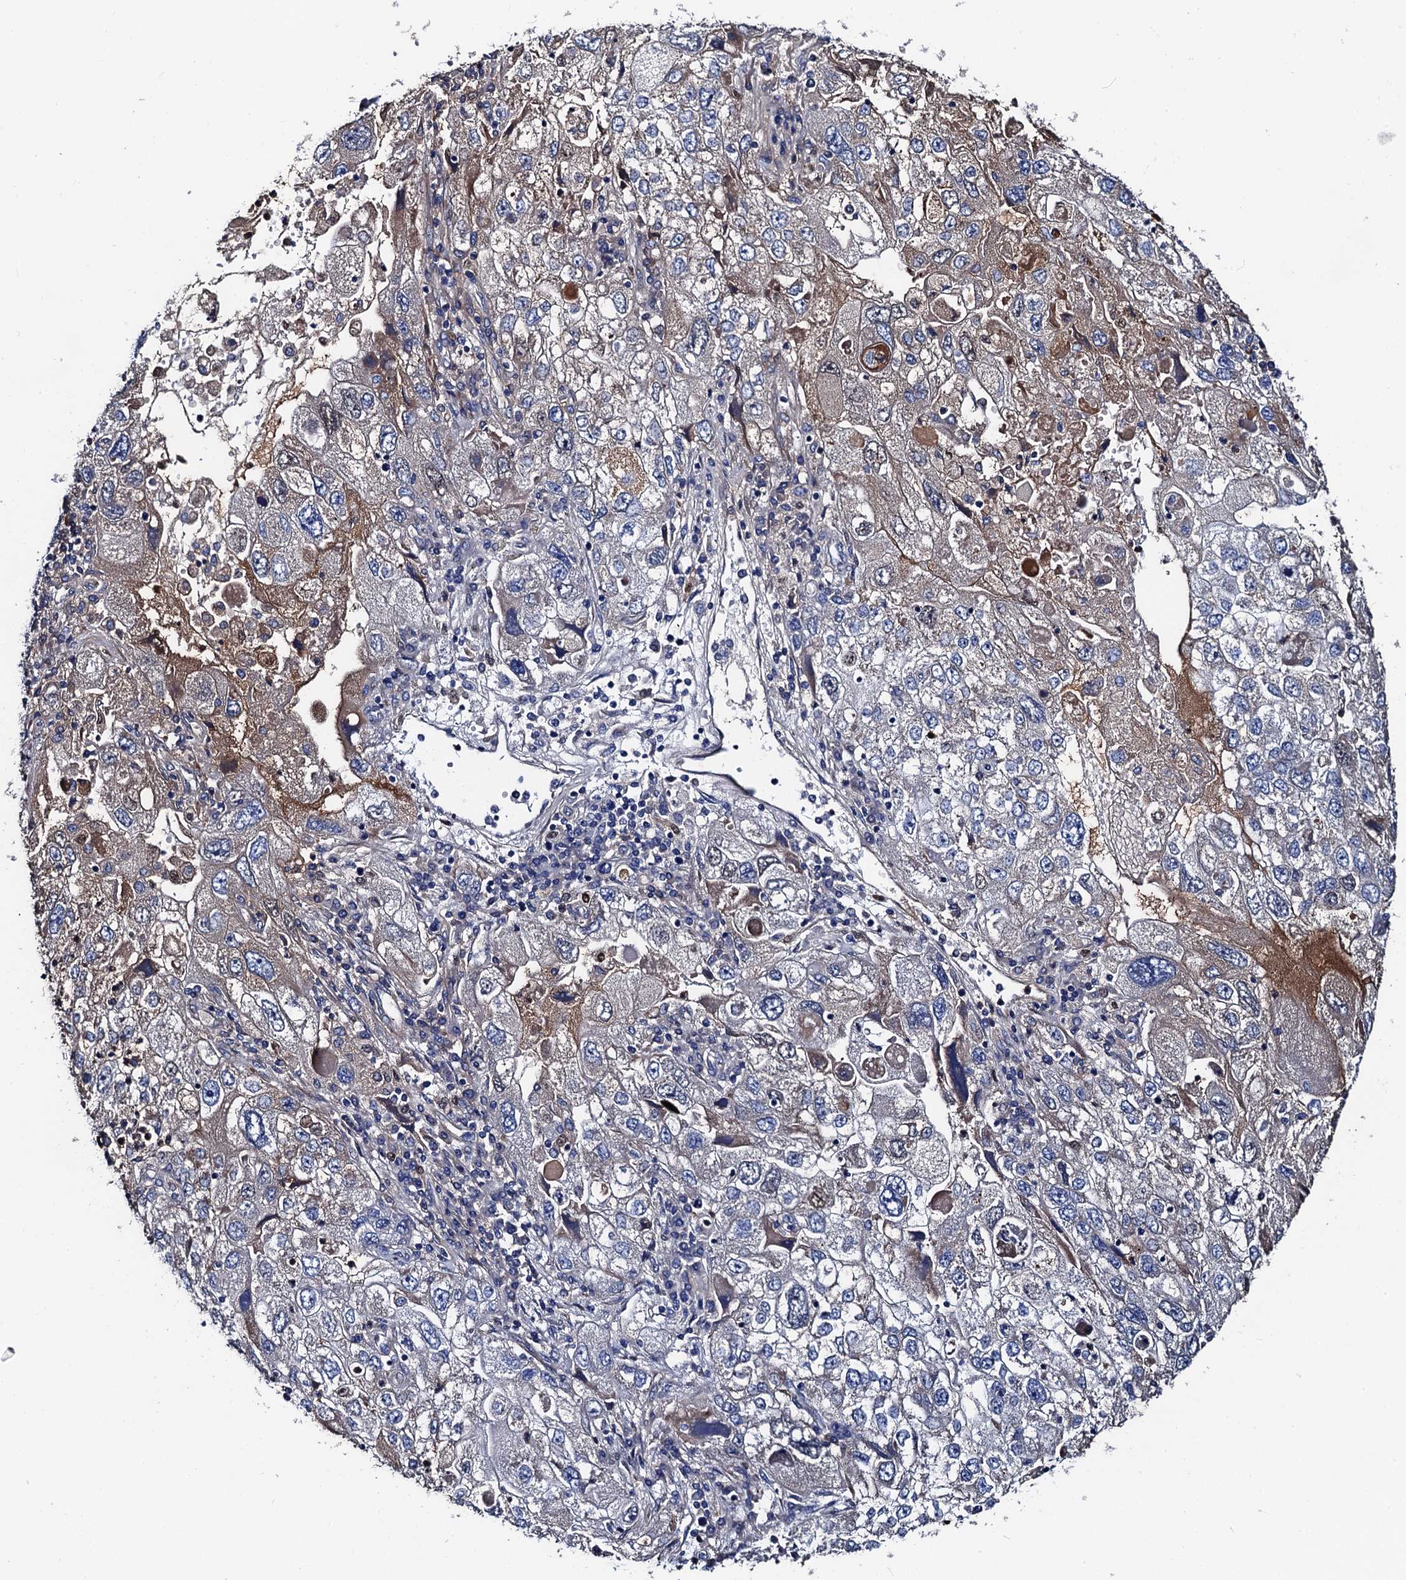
{"staining": {"intensity": "weak", "quantity": "<25%", "location": "cytoplasmic/membranous"}, "tissue": "endometrial cancer", "cell_type": "Tumor cells", "image_type": "cancer", "snomed": [{"axis": "morphology", "description": "Adenocarcinoma, NOS"}, {"axis": "topography", "description": "Endometrium"}], "caption": "Tumor cells are negative for protein expression in human endometrial cancer (adenocarcinoma).", "gene": "FREM3", "patient": {"sex": "female", "age": 49}}